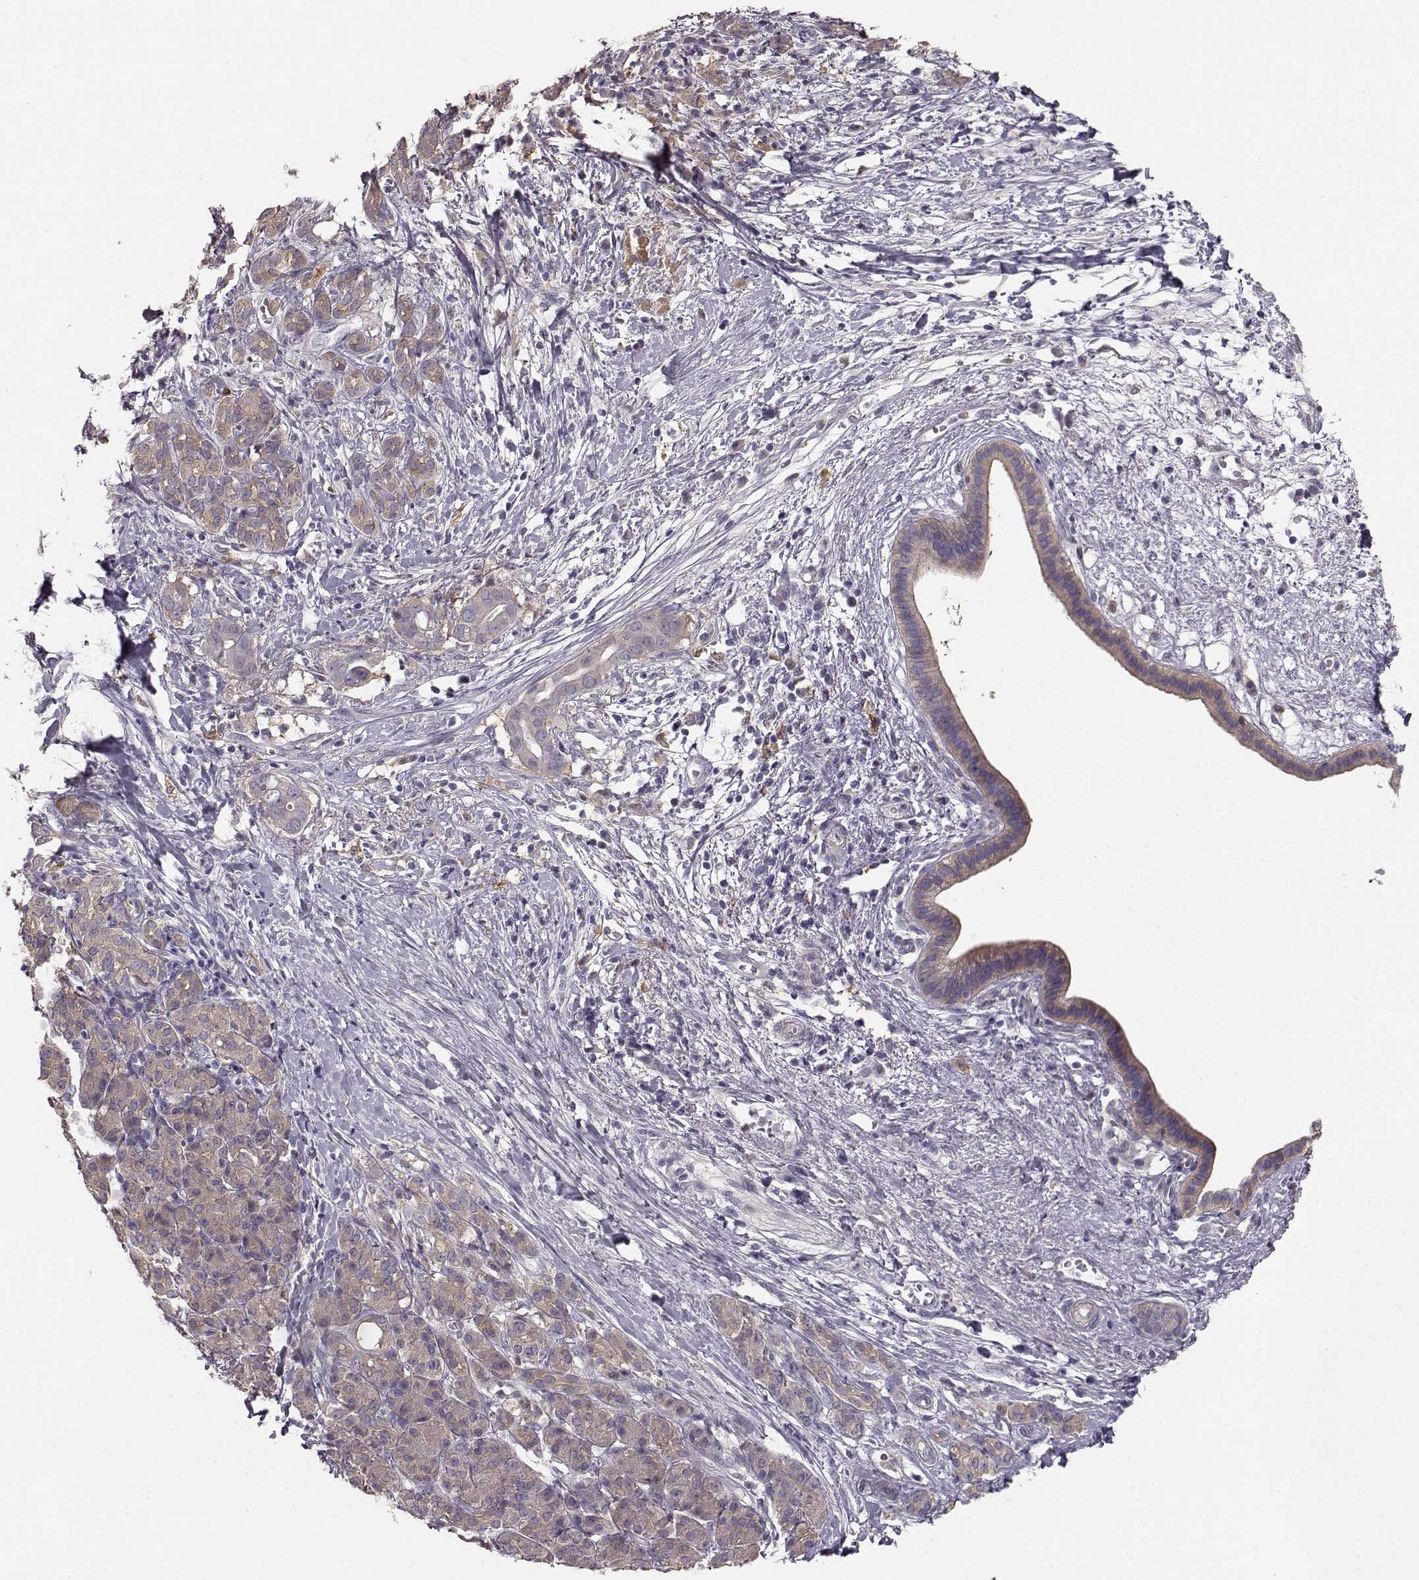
{"staining": {"intensity": "weak", "quantity": ">75%", "location": "cytoplasmic/membranous"}, "tissue": "pancreatic cancer", "cell_type": "Tumor cells", "image_type": "cancer", "snomed": [{"axis": "morphology", "description": "Adenocarcinoma, NOS"}, {"axis": "topography", "description": "Pancreas"}], "caption": "A brown stain labels weak cytoplasmic/membranous staining of a protein in adenocarcinoma (pancreatic) tumor cells.", "gene": "GPR50", "patient": {"sex": "male", "age": 61}}